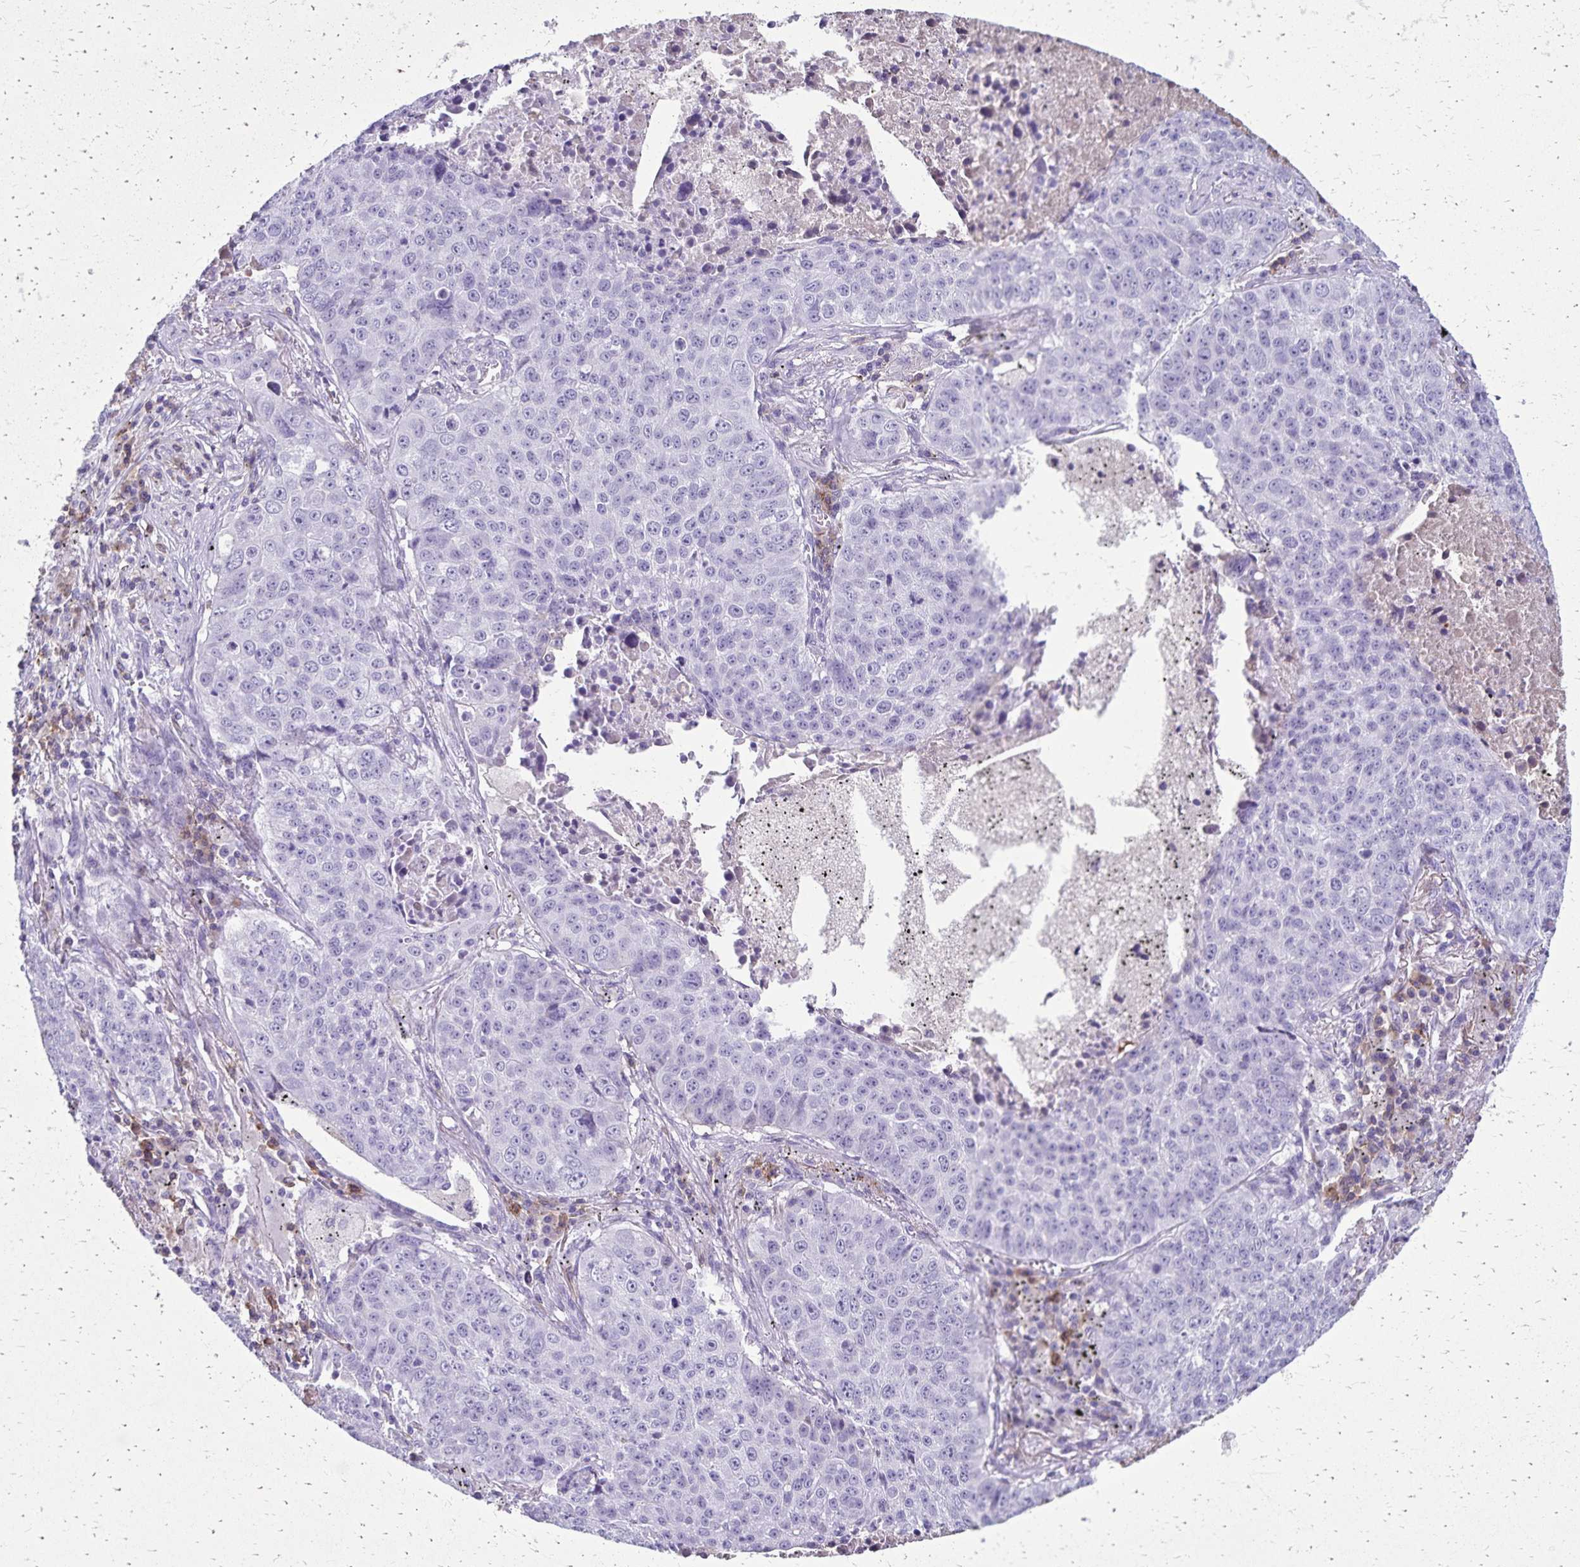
{"staining": {"intensity": "negative", "quantity": "none", "location": "none"}, "tissue": "lung cancer", "cell_type": "Tumor cells", "image_type": "cancer", "snomed": [{"axis": "morphology", "description": "Normal morphology"}, {"axis": "morphology", "description": "Aneuploidy"}, {"axis": "morphology", "description": "Squamous cell carcinoma, NOS"}, {"axis": "topography", "description": "Lymph node"}, {"axis": "topography", "description": "Lung"}], "caption": "IHC photomicrograph of neoplastic tissue: human squamous cell carcinoma (lung) stained with DAB (3,3'-diaminobenzidine) exhibits no significant protein staining in tumor cells. (Brightfield microscopy of DAB (3,3'-diaminobenzidine) IHC at high magnification).", "gene": "CD27", "patient": {"sex": "female", "age": 76}}